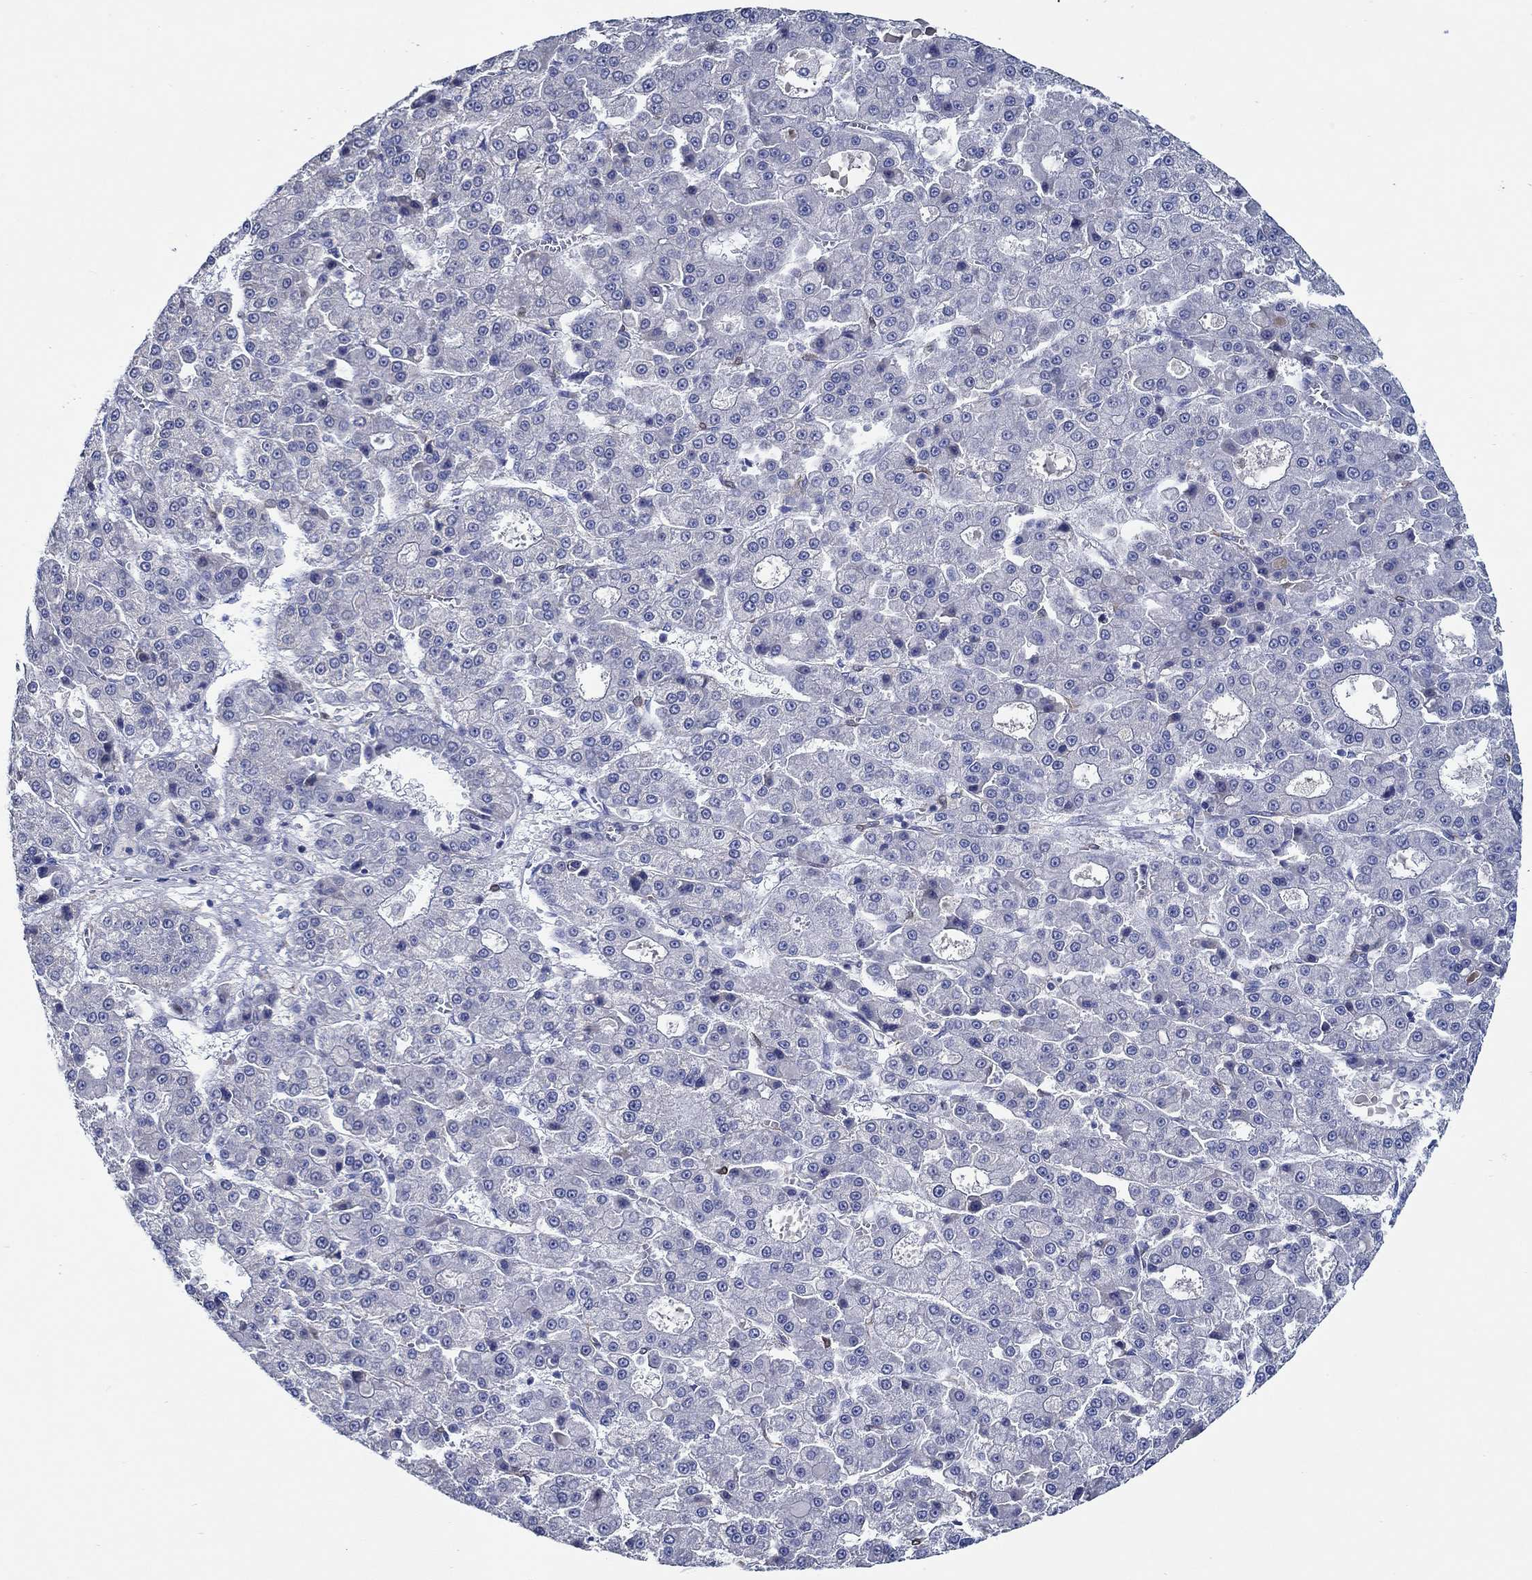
{"staining": {"intensity": "negative", "quantity": "none", "location": "none"}, "tissue": "liver cancer", "cell_type": "Tumor cells", "image_type": "cancer", "snomed": [{"axis": "morphology", "description": "Carcinoma, Hepatocellular, NOS"}, {"axis": "topography", "description": "Liver"}], "caption": "The photomicrograph demonstrates no staining of tumor cells in liver cancer.", "gene": "MC2R", "patient": {"sex": "male", "age": 70}}